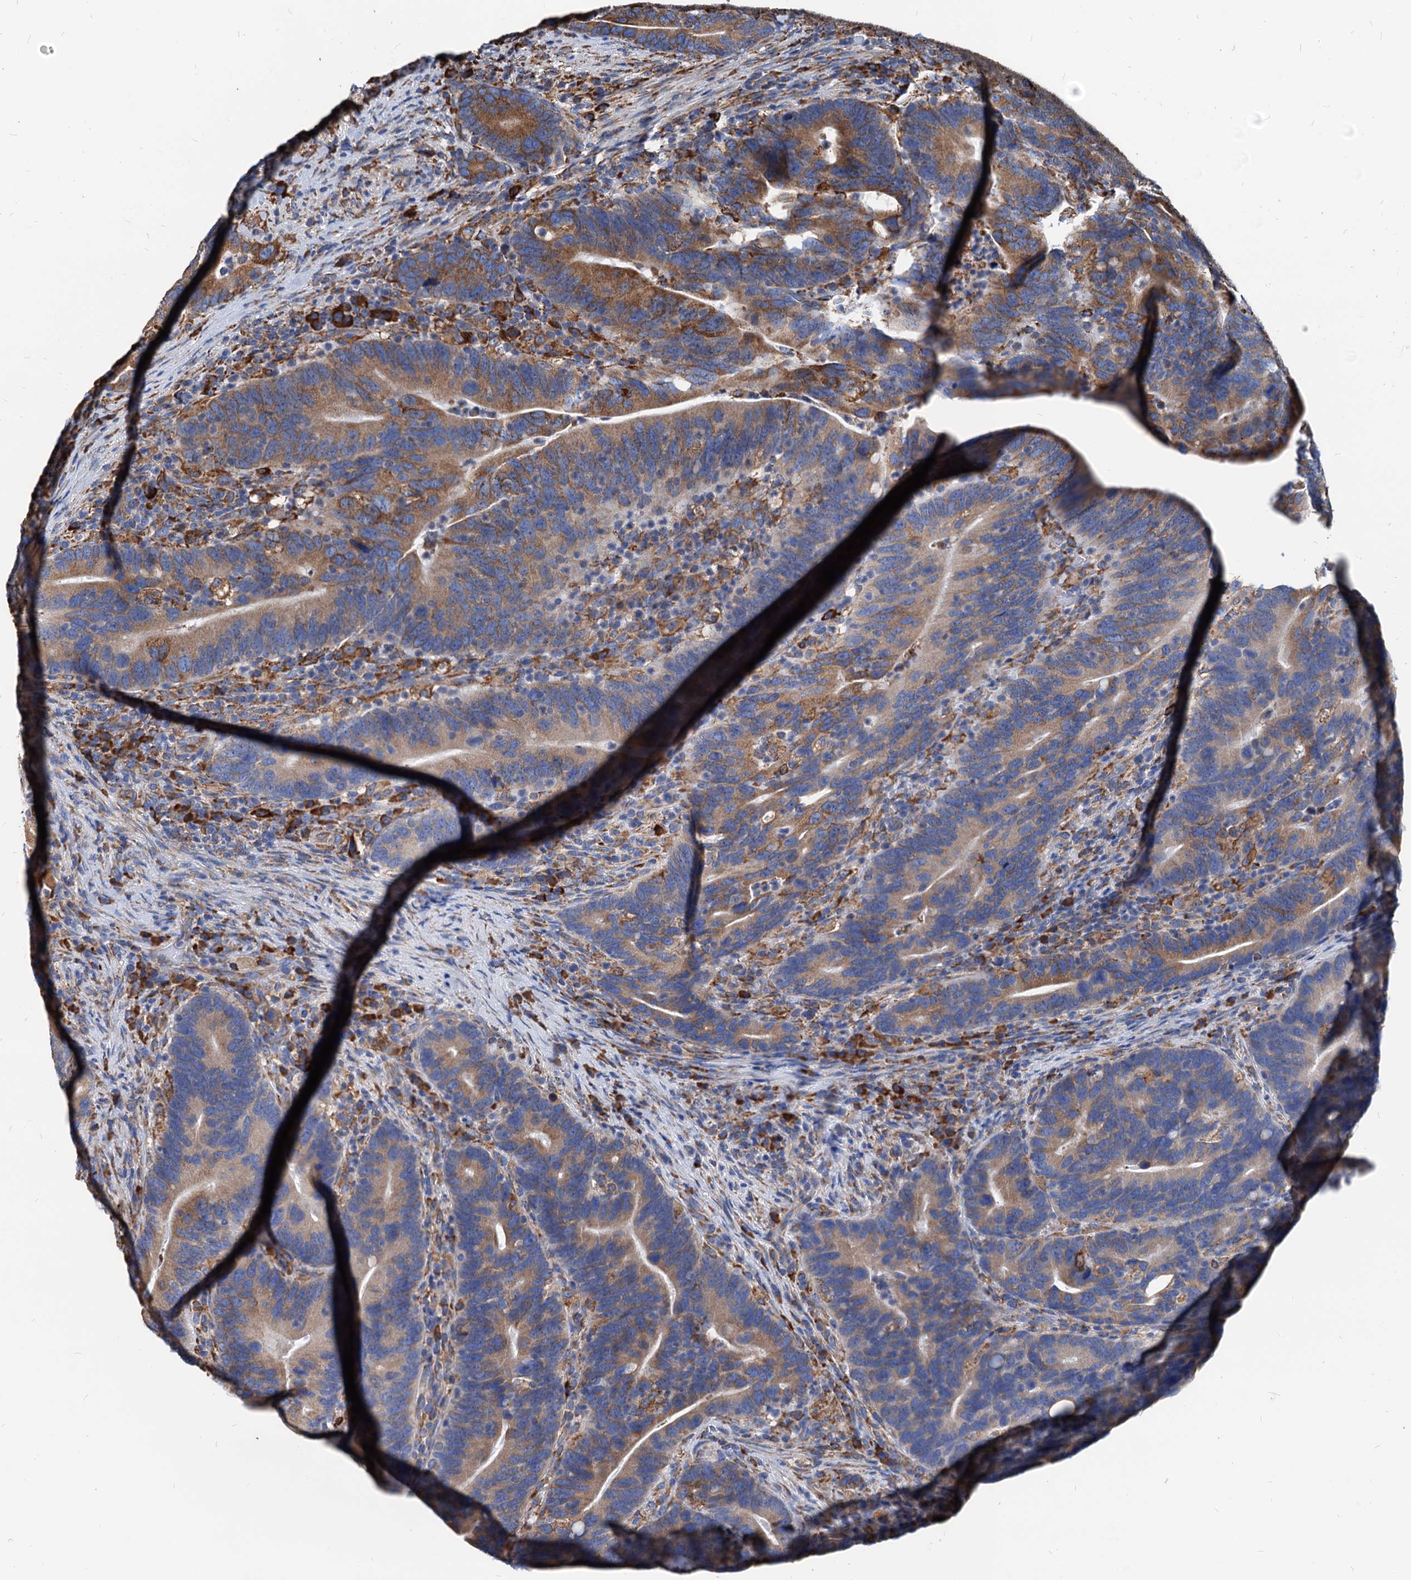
{"staining": {"intensity": "moderate", "quantity": ">75%", "location": "cytoplasmic/membranous"}, "tissue": "colorectal cancer", "cell_type": "Tumor cells", "image_type": "cancer", "snomed": [{"axis": "morphology", "description": "Adenocarcinoma, NOS"}, {"axis": "topography", "description": "Colon"}], "caption": "This micrograph displays immunohistochemistry (IHC) staining of human adenocarcinoma (colorectal), with medium moderate cytoplasmic/membranous staining in about >75% of tumor cells.", "gene": "HSPA5", "patient": {"sex": "female", "age": 66}}